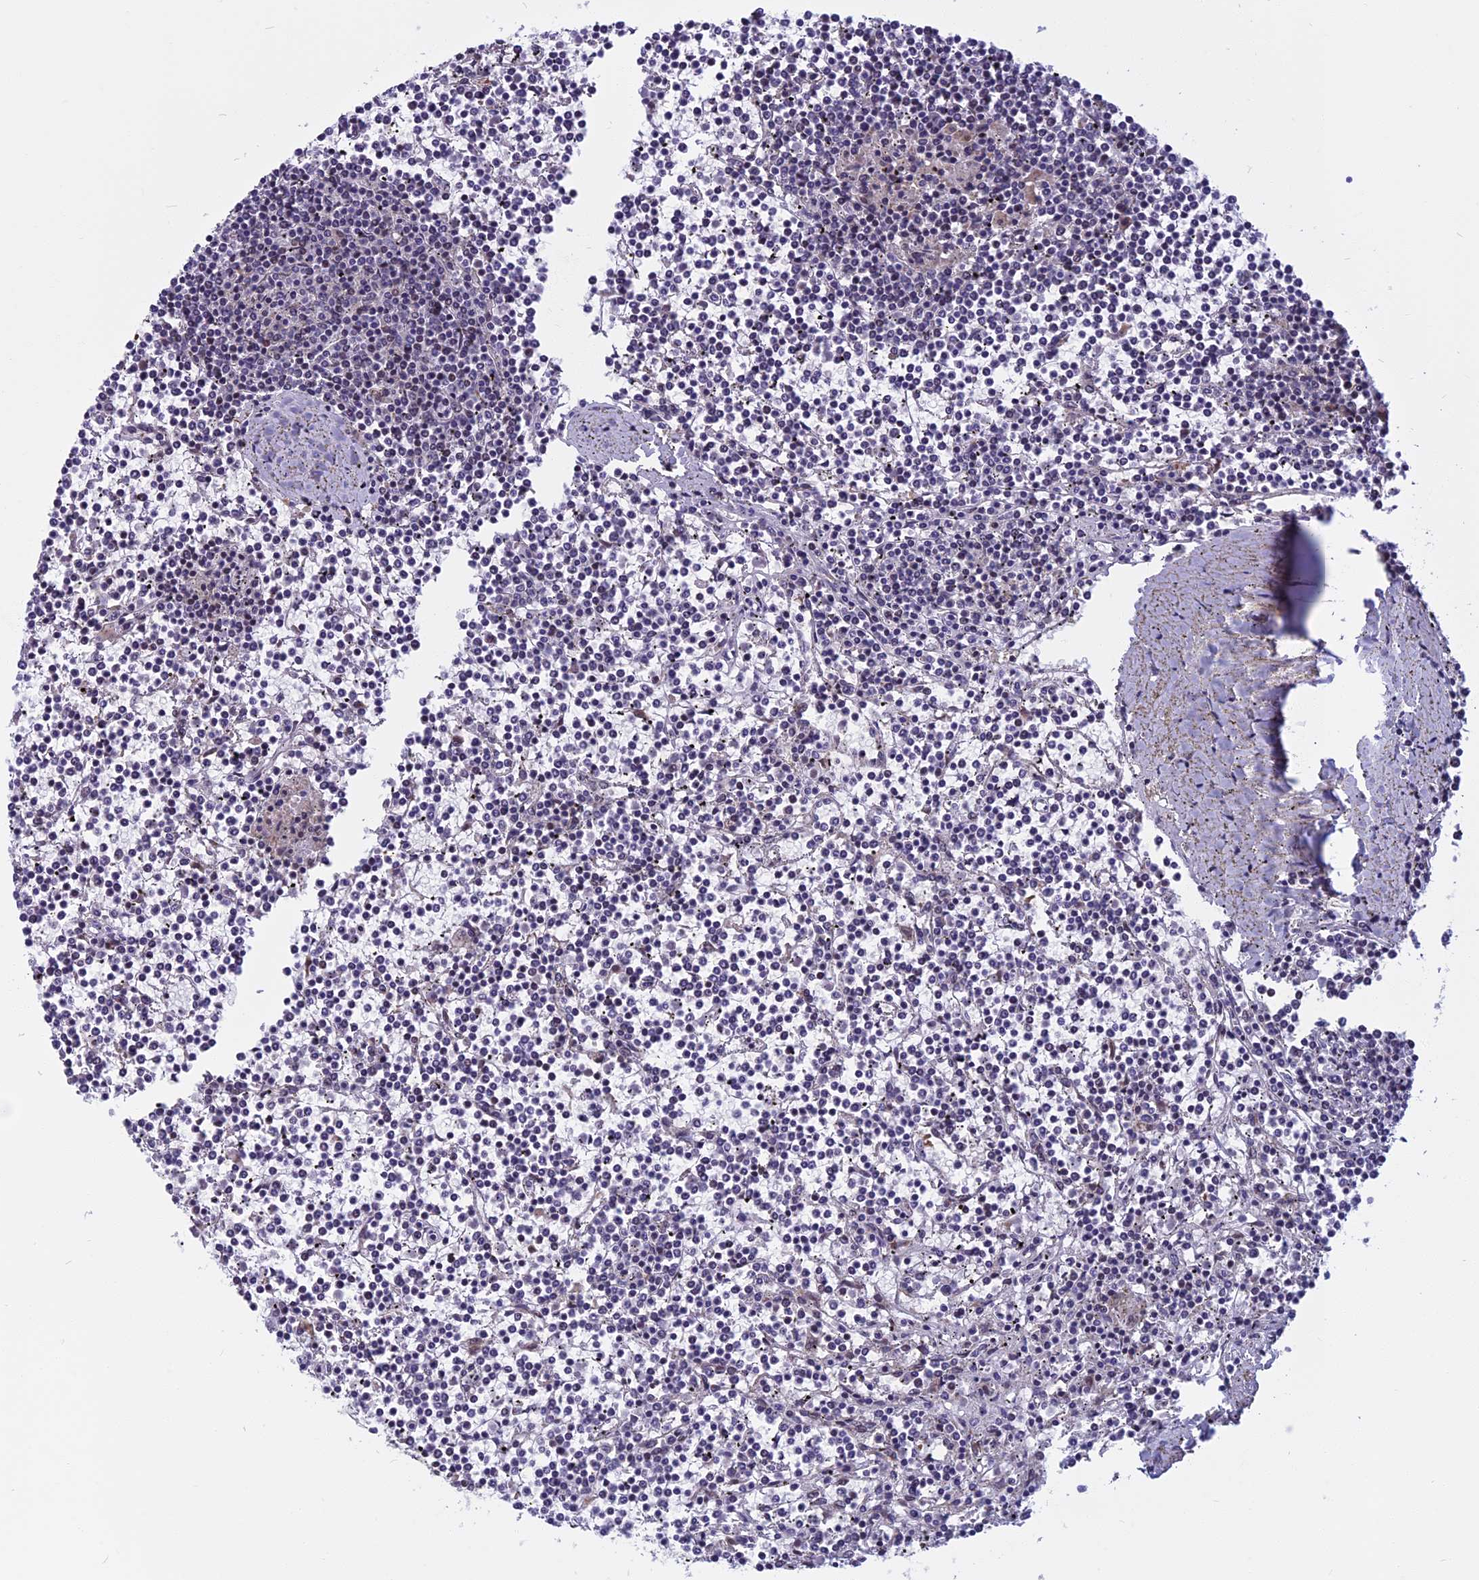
{"staining": {"intensity": "negative", "quantity": "none", "location": "none"}, "tissue": "lymphoma", "cell_type": "Tumor cells", "image_type": "cancer", "snomed": [{"axis": "morphology", "description": "Malignant lymphoma, non-Hodgkin's type, Low grade"}, {"axis": "topography", "description": "Spleen"}], "caption": "The histopathology image reveals no significant staining in tumor cells of low-grade malignant lymphoma, non-Hodgkin's type. (Immunohistochemistry (ihc), brightfield microscopy, high magnification).", "gene": "CCDC113", "patient": {"sex": "female", "age": 19}}